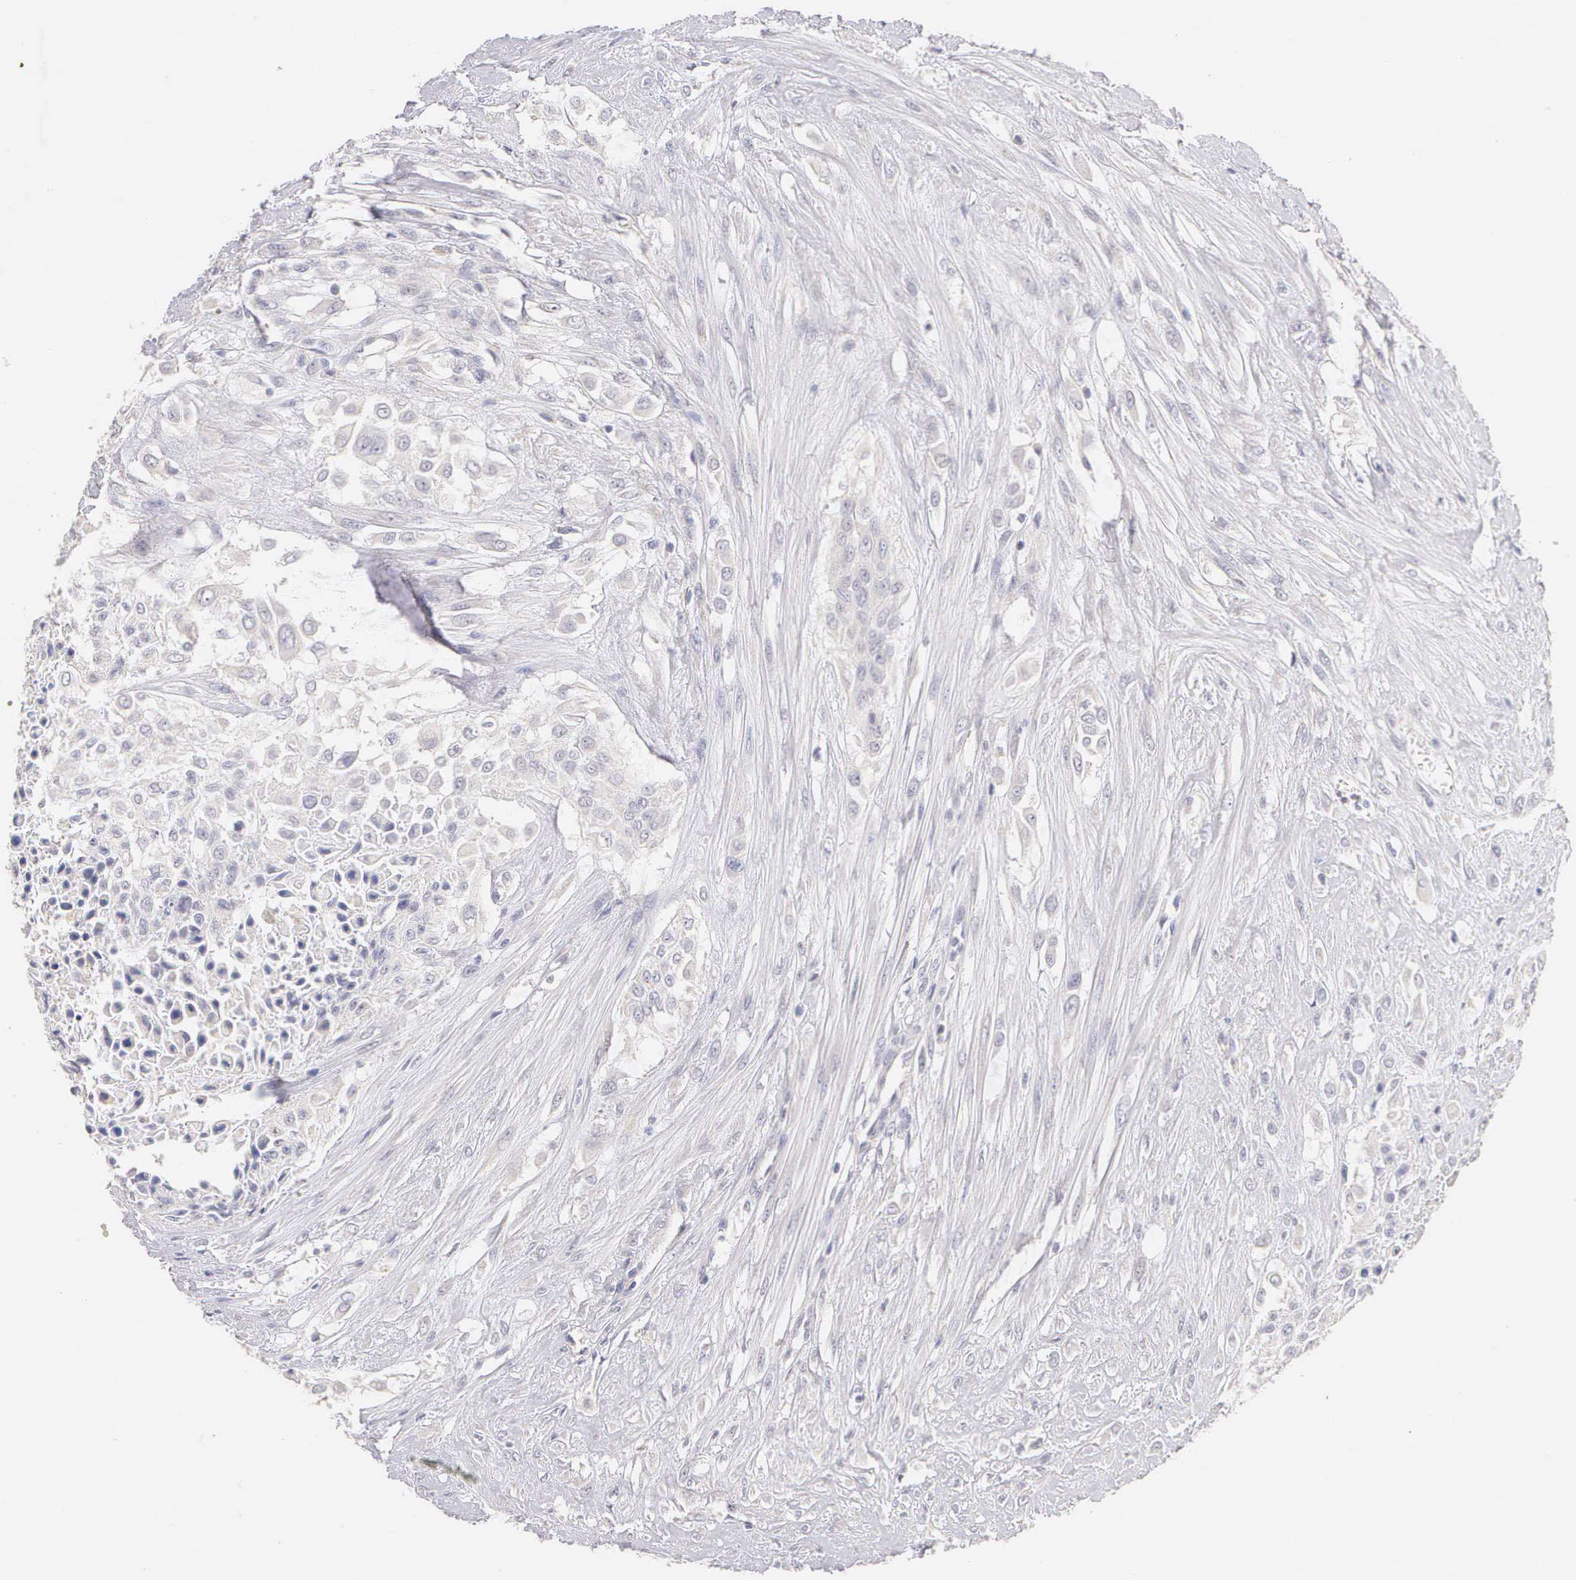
{"staining": {"intensity": "negative", "quantity": "none", "location": "none"}, "tissue": "urothelial cancer", "cell_type": "Tumor cells", "image_type": "cancer", "snomed": [{"axis": "morphology", "description": "Urothelial carcinoma, High grade"}, {"axis": "topography", "description": "Urinary bladder"}], "caption": "High-grade urothelial carcinoma was stained to show a protein in brown. There is no significant positivity in tumor cells. (Brightfield microscopy of DAB (3,3'-diaminobenzidine) IHC at high magnification).", "gene": "ESR1", "patient": {"sex": "male", "age": 57}}